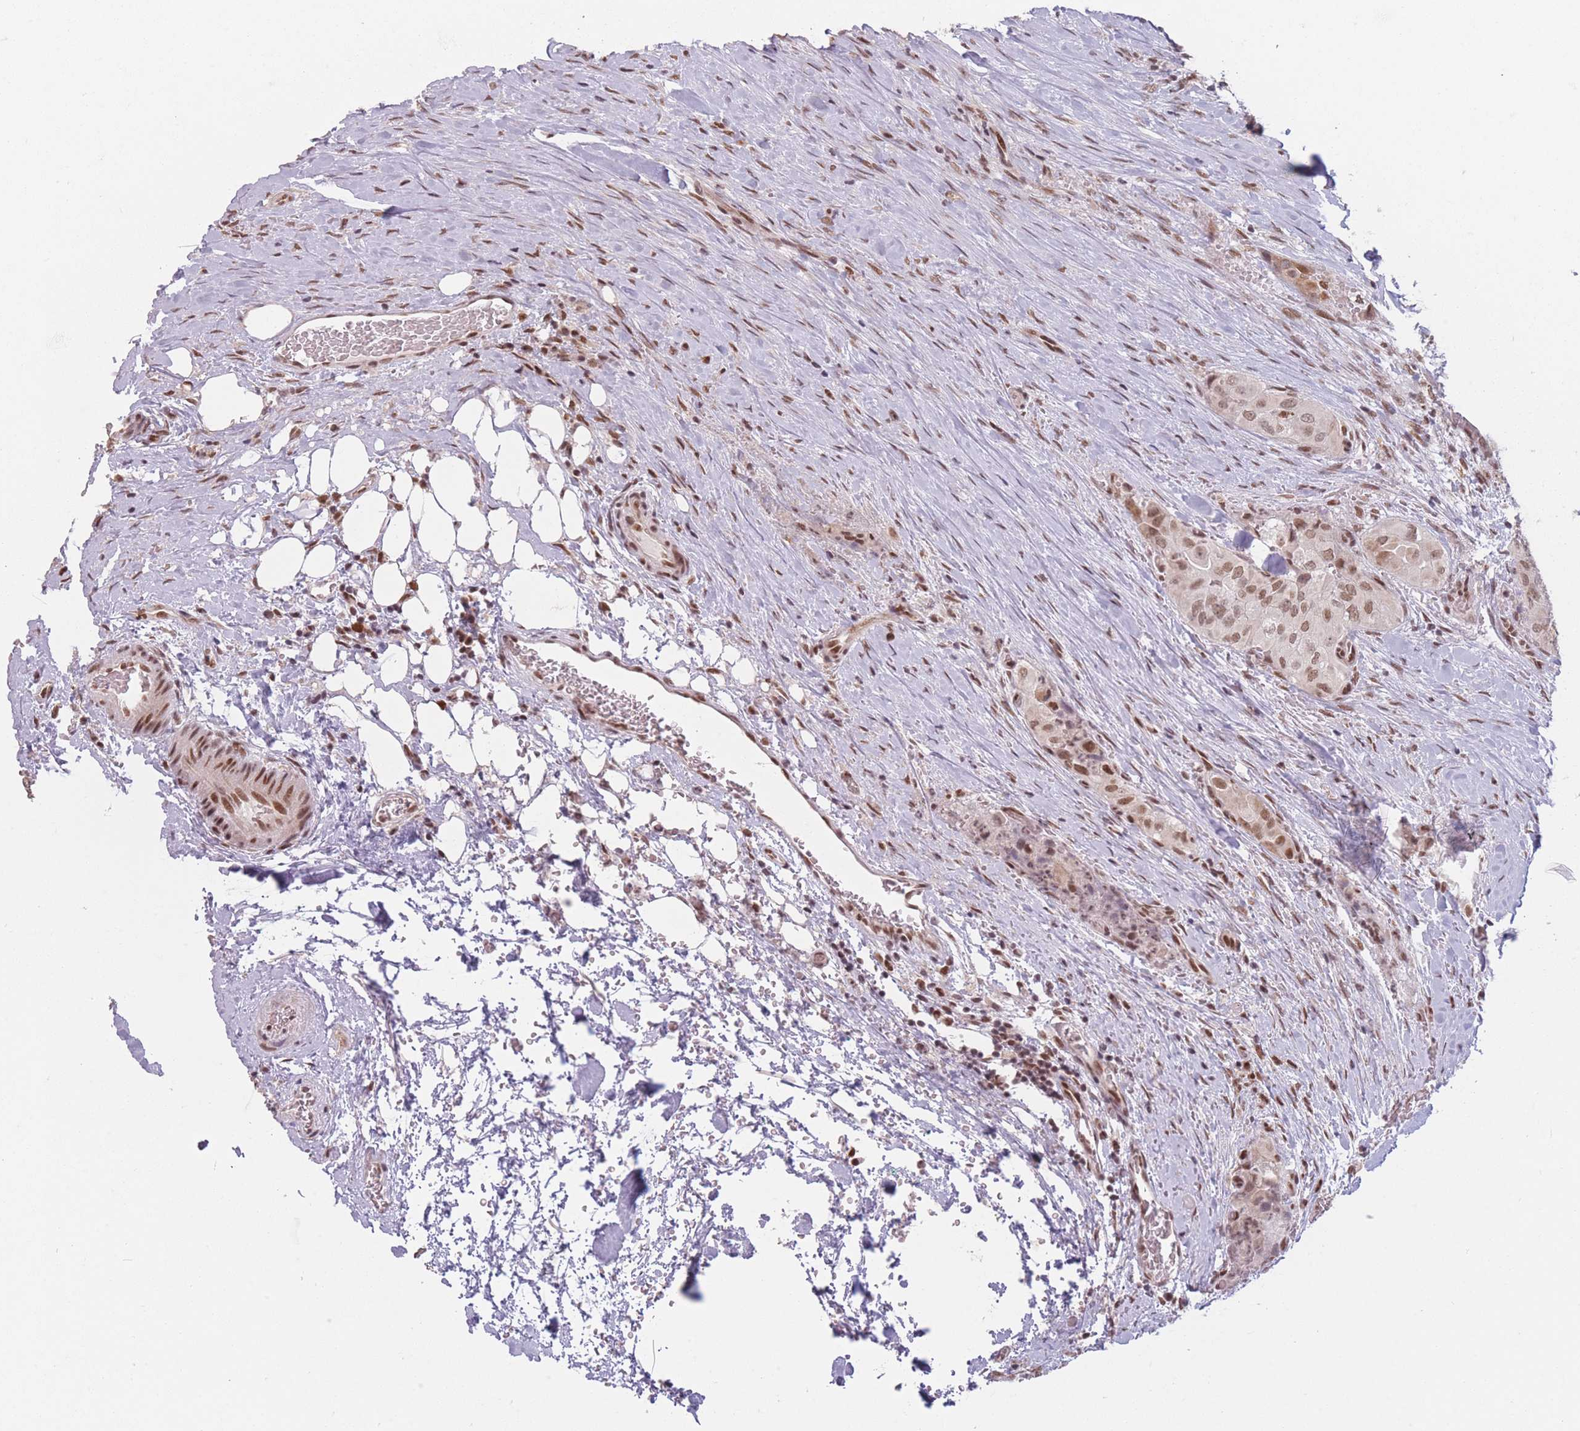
{"staining": {"intensity": "moderate", "quantity": ">75%", "location": "nuclear"}, "tissue": "thyroid cancer", "cell_type": "Tumor cells", "image_type": "cancer", "snomed": [{"axis": "morphology", "description": "Papillary adenocarcinoma, NOS"}, {"axis": "topography", "description": "Thyroid gland"}], "caption": "IHC of thyroid cancer (papillary adenocarcinoma) demonstrates medium levels of moderate nuclear positivity in approximately >75% of tumor cells.", "gene": "SUPT6H", "patient": {"sex": "female", "age": 59}}